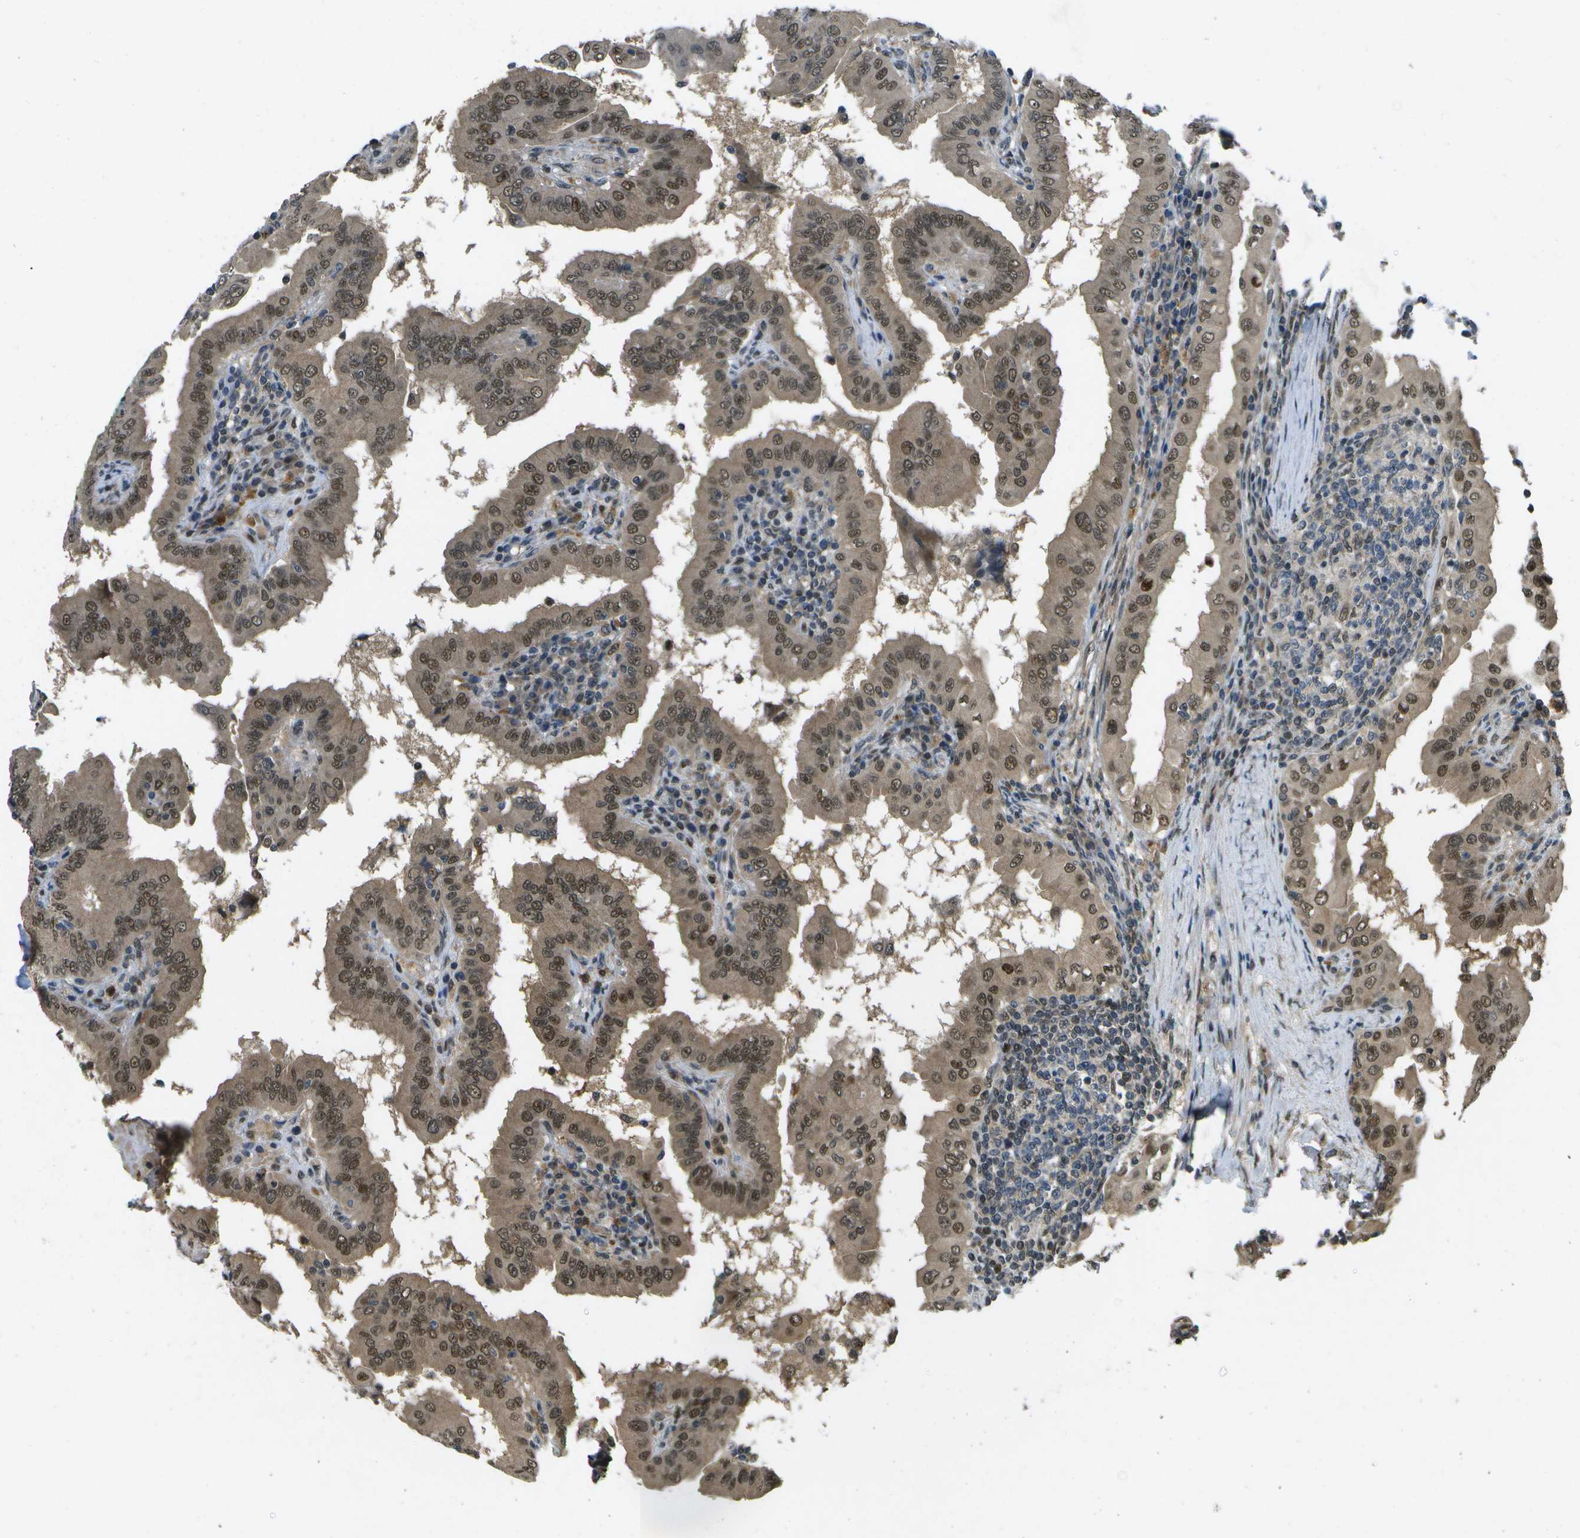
{"staining": {"intensity": "moderate", "quantity": ">75%", "location": "cytoplasmic/membranous,nuclear"}, "tissue": "thyroid cancer", "cell_type": "Tumor cells", "image_type": "cancer", "snomed": [{"axis": "morphology", "description": "Papillary adenocarcinoma, NOS"}, {"axis": "topography", "description": "Thyroid gland"}], "caption": "IHC (DAB (3,3'-diaminobenzidine)) staining of human thyroid cancer (papillary adenocarcinoma) reveals moderate cytoplasmic/membranous and nuclear protein staining in about >75% of tumor cells.", "gene": "GANC", "patient": {"sex": "male", "age": 33}}